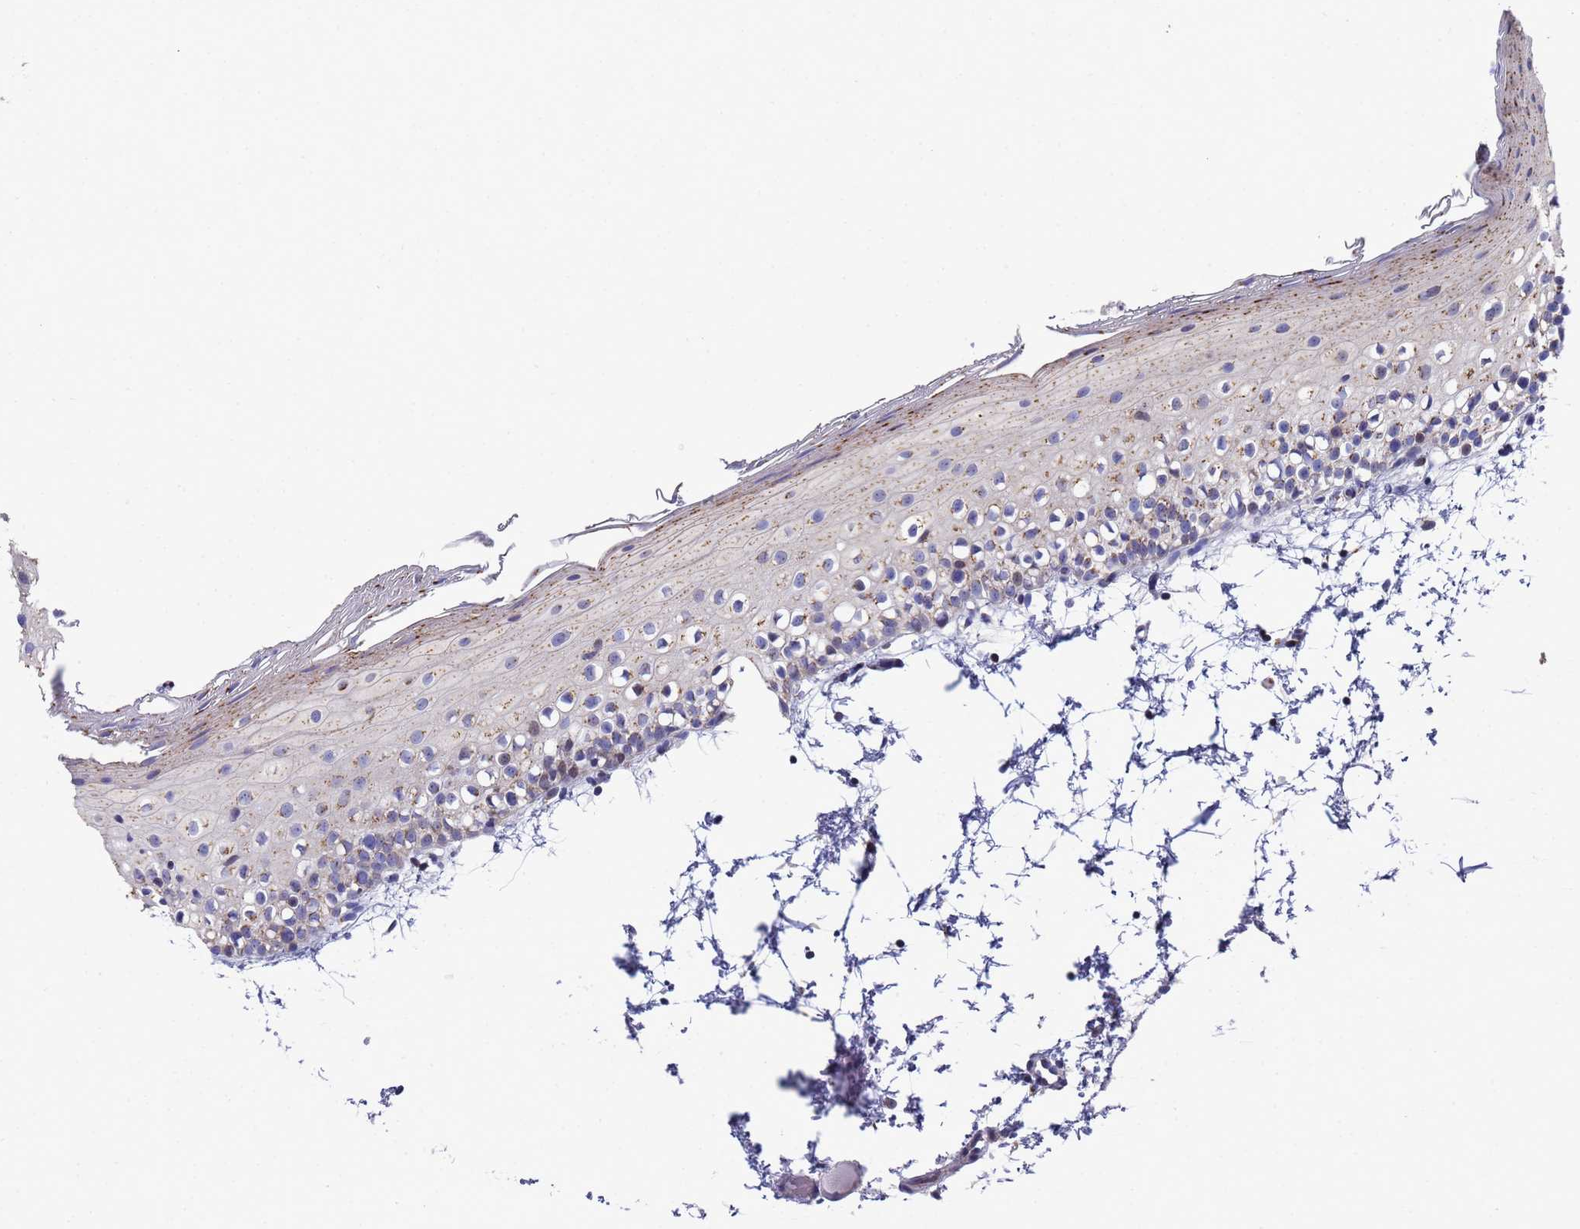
{"staining": {"intensity": "moderate", "quantity": "<25%", "location": "cytoplasmic/membranous"}, "tissue": "oral mucosa", "cell_type": "Squamous epithelial cells", "image_type": "normal", "snomed": [{"axis": "morphology", "description": "Normal tissue, NOS"}, {"axis": "topography", "description": "Oral tissue"}], "caption": "A histopathology image showing moderate cytoplasmic/membranous expression in approximately <25% of squamous epithelial cells in unremarkable oral mucosa, as visualized by brown immunohistochemical staining.", "gene": "NSUN6", "patient": {"sex": "male", "age": 28}}